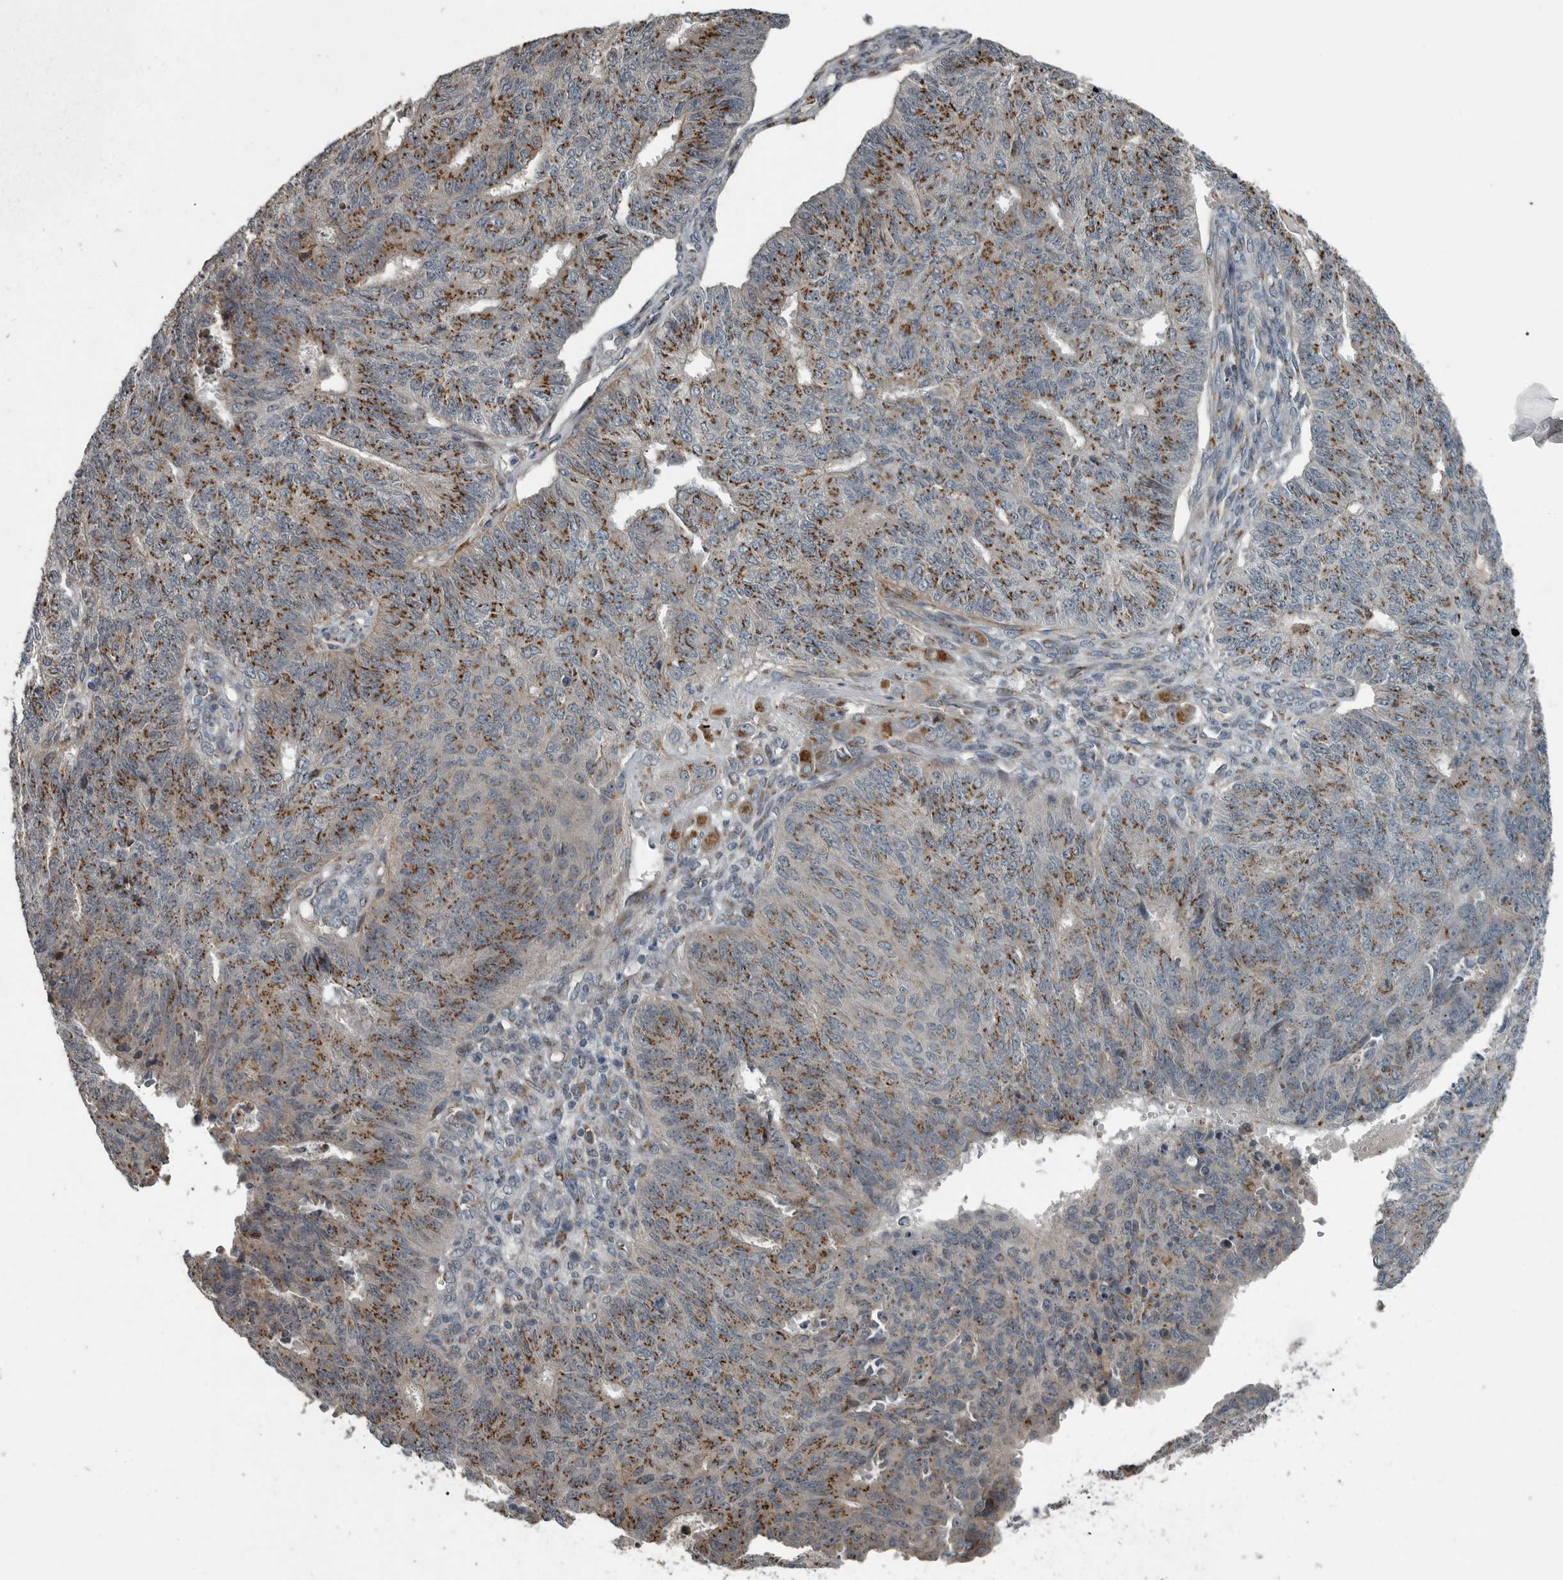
{"staining": {"intensity": "strong", "quantity": "25%-75%", "location": "cytoplasmic/membranous"}, "tissue": "endometrial cancer", "cell_type": "Tumor cells", "image_type": "cancer", "snomed": [{"axis": "morphology", "description": "Adenocarcinoma, NOS"}, {"axis": "topography", "description": "Endometrium"}], "caption": "Strong cytoplasmic/membranous expression for a protein is present in approximately 25%-75% of tumor cells of adenocarcinoma (endometrial) using immunohistochemistry.", "gene": "ZNF345", "patient": {"sex": "female", "age": 32}}